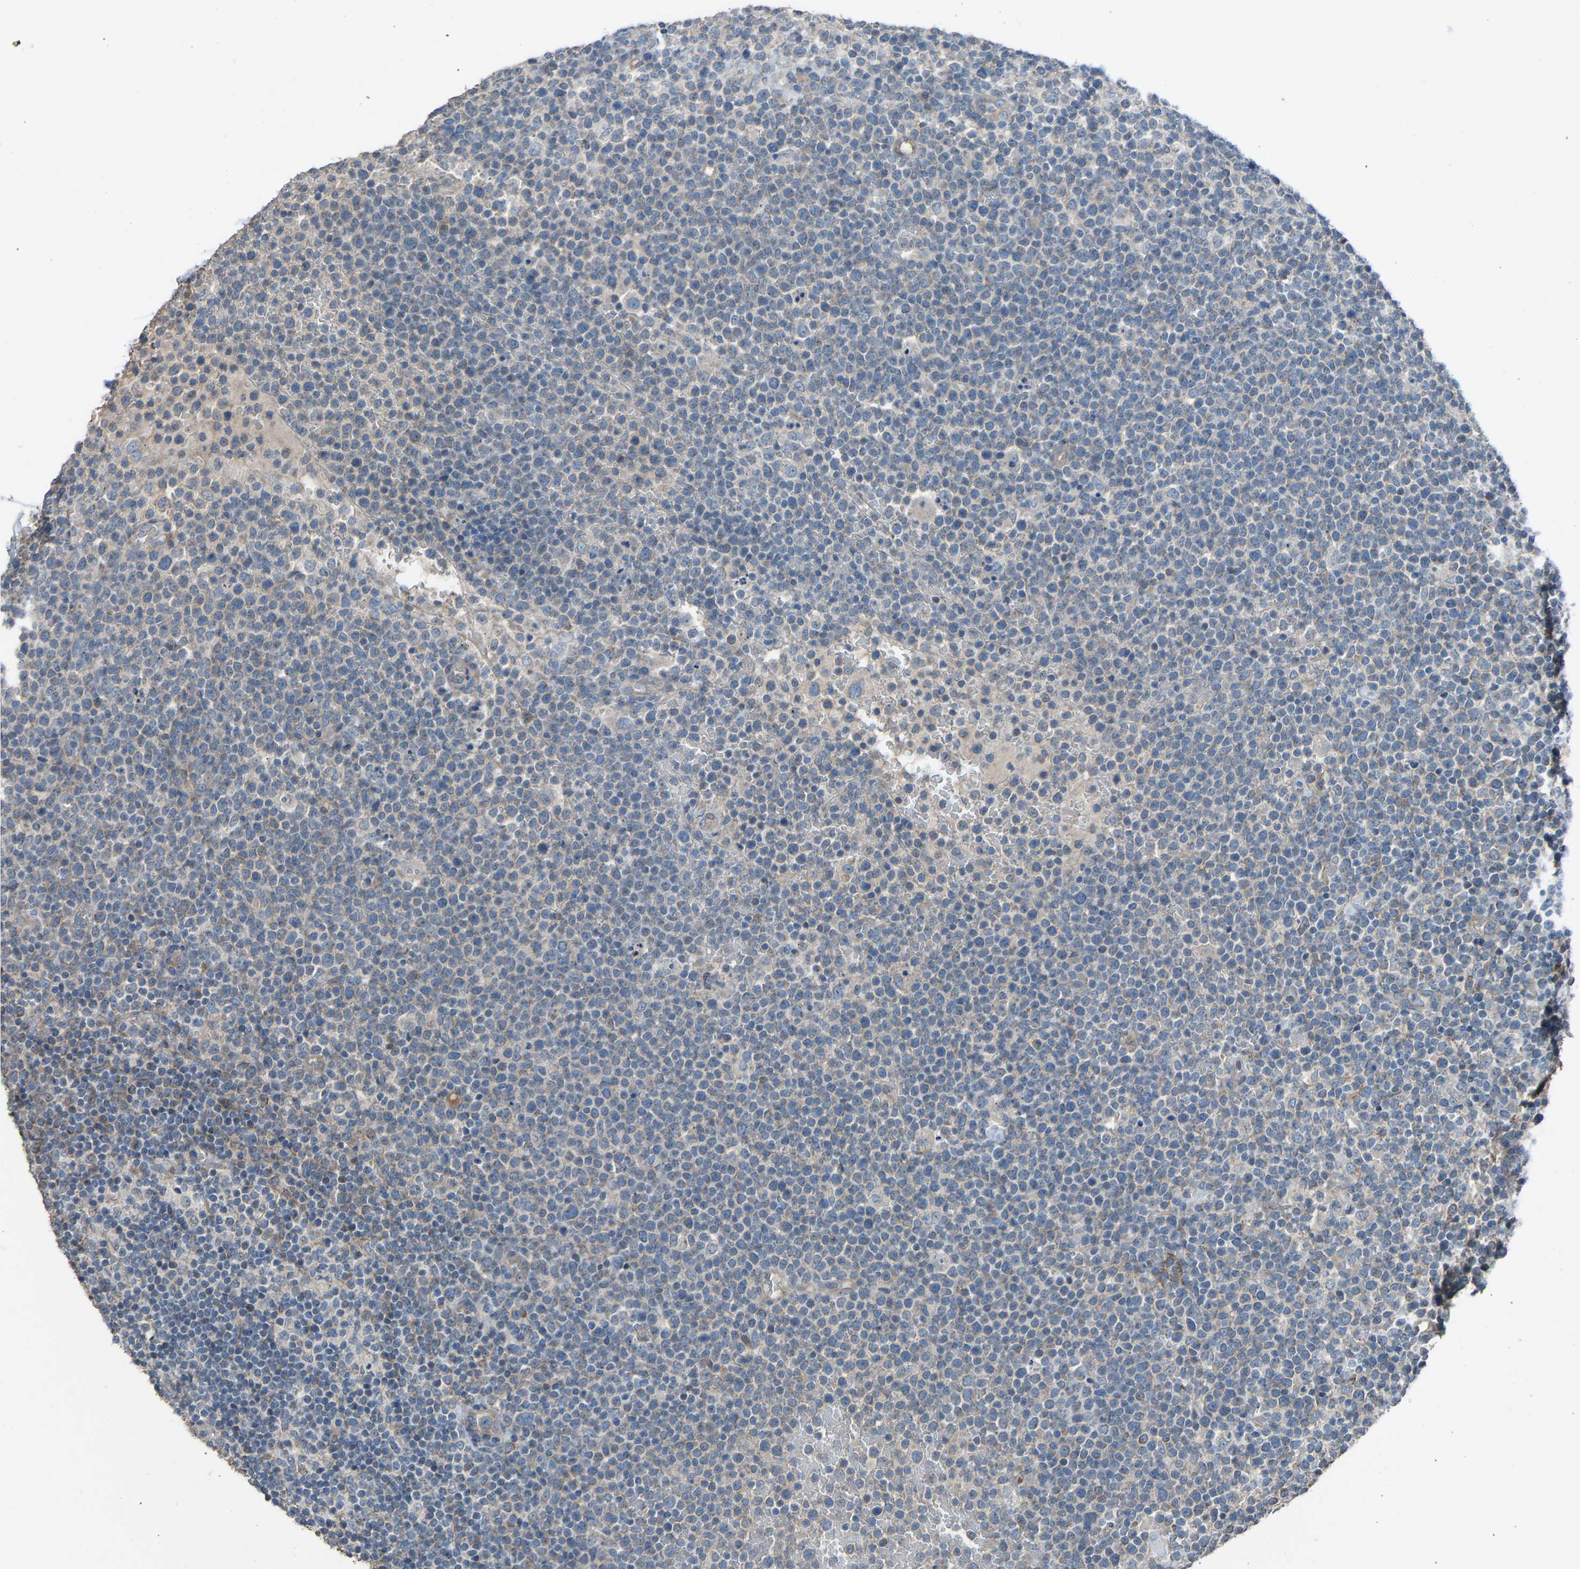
{"staining": {"intensity": "weak", "quantity": "<25%", "location": "cytoplasmic/membranous"}, "tissue": "lymphoma", "cell_type": "Tumor cells", "image_type": "cancer", "snomed": [{"axis": "morphology", "description": "Malignant lymphoma, non-Hodgkin's type, High grade"}, {"axis": "topography", "description": "Lymph node"}], "caption": "This is a image of immunohistochemistry (IHC) staining of malignant lymphoma, non-Hodgkin's type (high-grade), which shows no staining in tumor cells. (Stains: DAB IHC with hematoxylin counter stain, Microscopy: brightfield microscopy at high magnification).", "gene": "TGFBR3", "patient": {"sex": "male", "age": 61}}